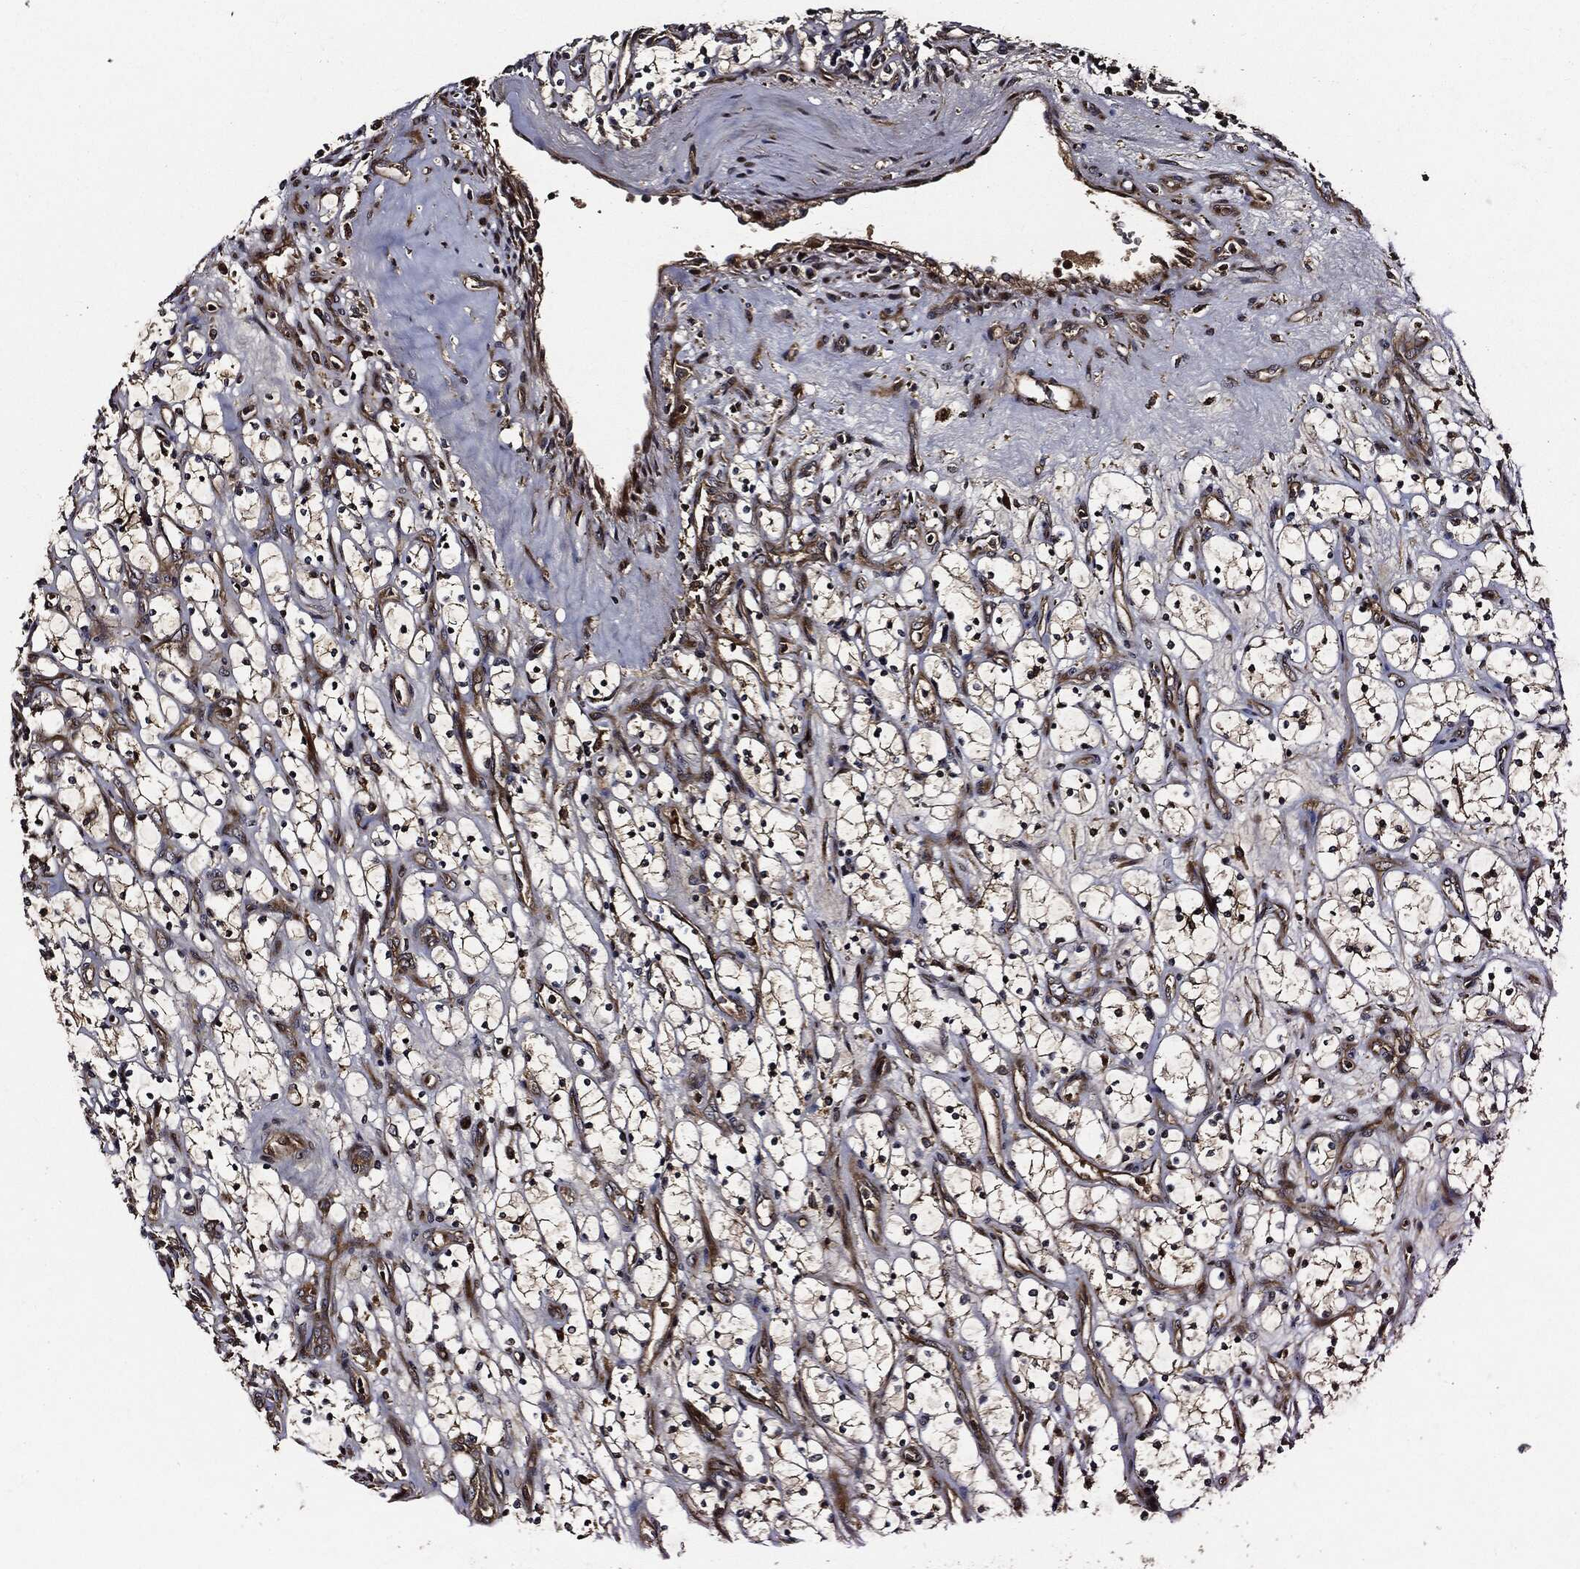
{"staining": {"intensity": "moderate", "quantity": "<25%", "location": "cytoplasmic/membranous"}, "tissue": "renal cancer", "cell_type": "Tumor cells", "image_type": "cancer", "snomed": [{"axis": "morphology", "description": "Adenocarcinoma, NOS"}, {"axis": "topography", "description": "Kidney"}], "caption": "High-power microscopy captured an immunohistochemistry (IHC) image of renal adenocarcinoma, revealing moderate cytoplasmic/membranous expression in approximately <25% of tumor cells.", "gene": "HTT", "patient": {"sex": "female", "age": 69}}